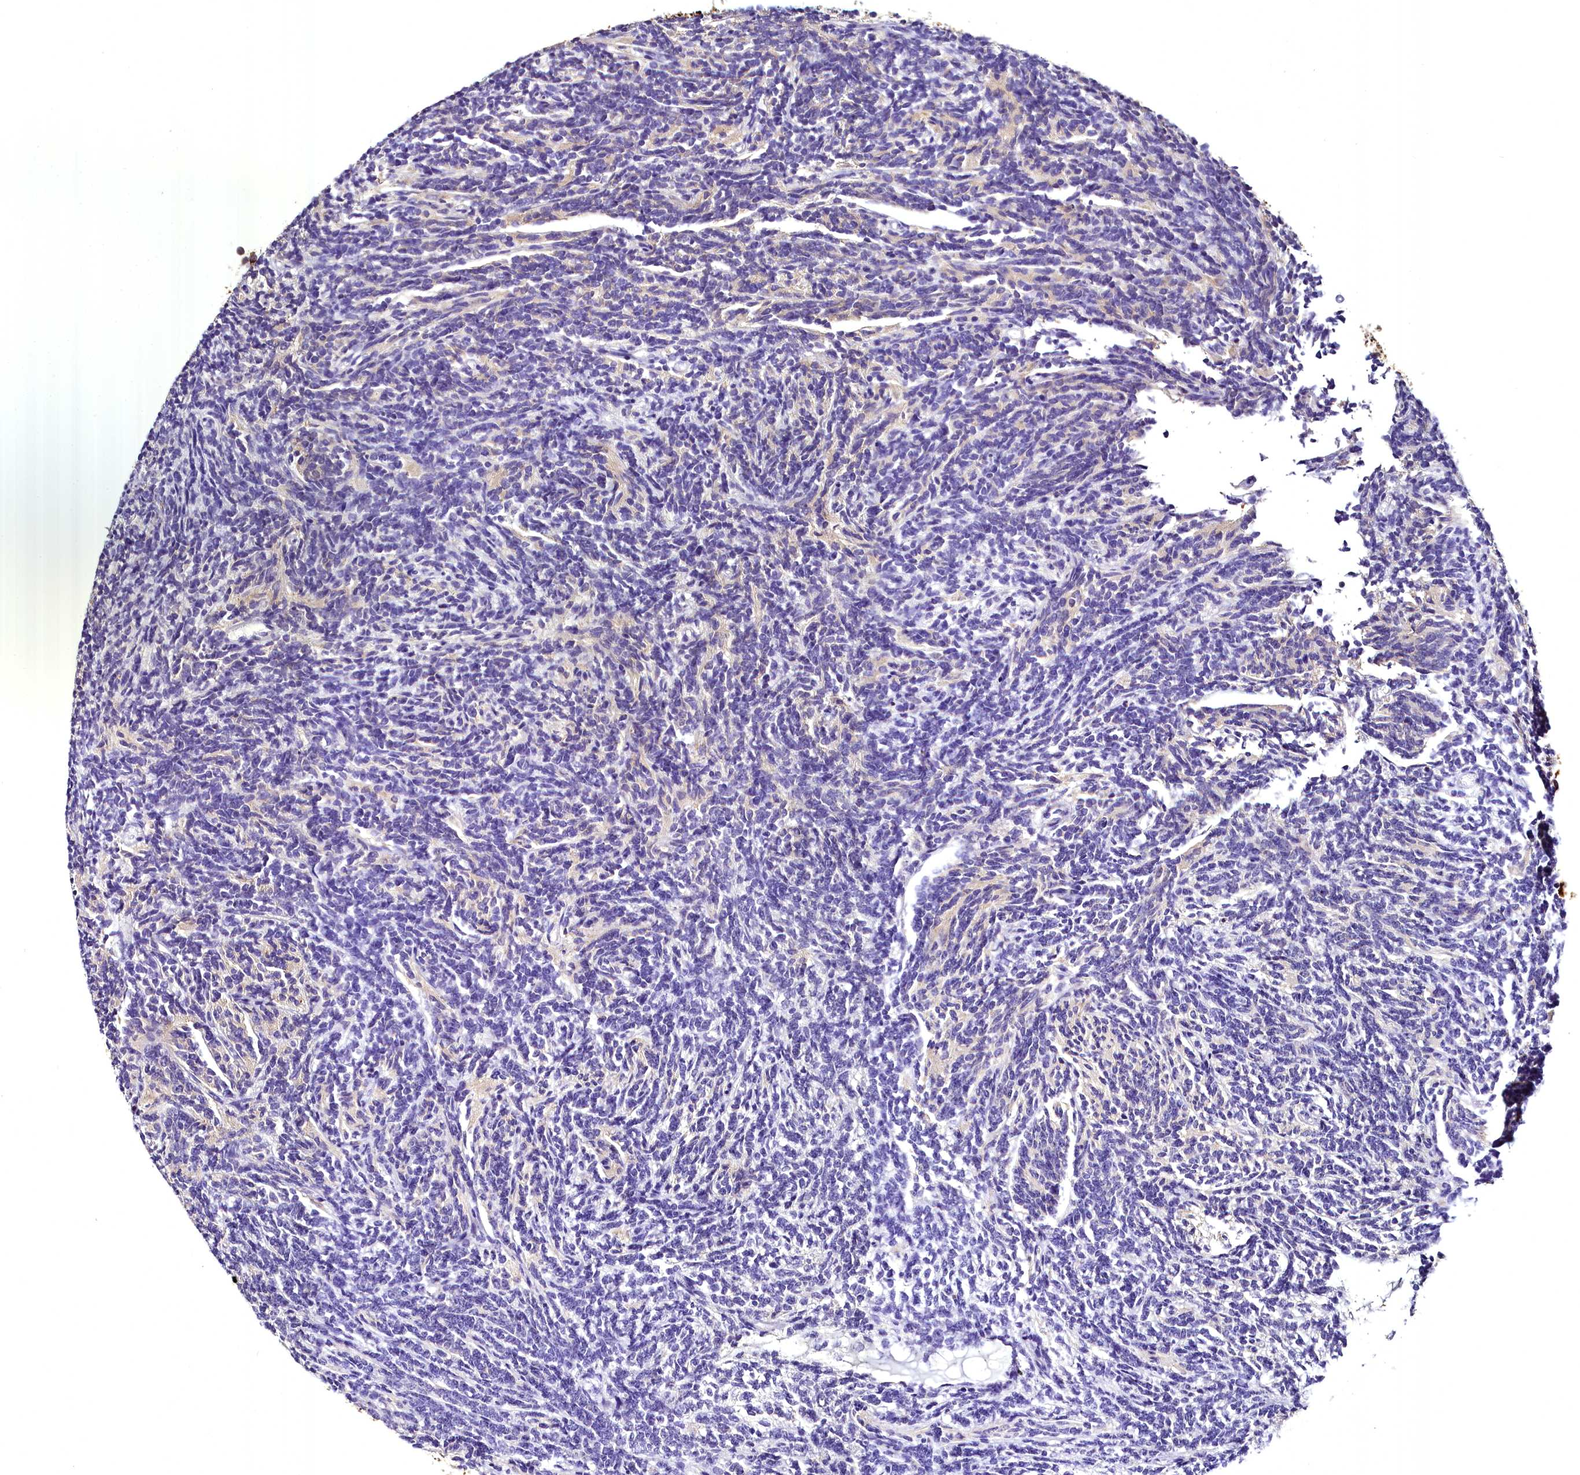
{"staining": {"intensity": "negative", "quantity": "none", "location": "none"}, "tissue": "glioma", "cell_type": "Tumor cells", "image_type": "cancer", "snomed": [{"axis": "morphology", "description": "Glioma, malignant, Low grade"}, {"axis": "topography", "description": "Brain"}], "caption": "Tumor cells show no significant staining in glioma.", "gene": "STXBP1", "patient": {"sex": "female", "age": 1}}